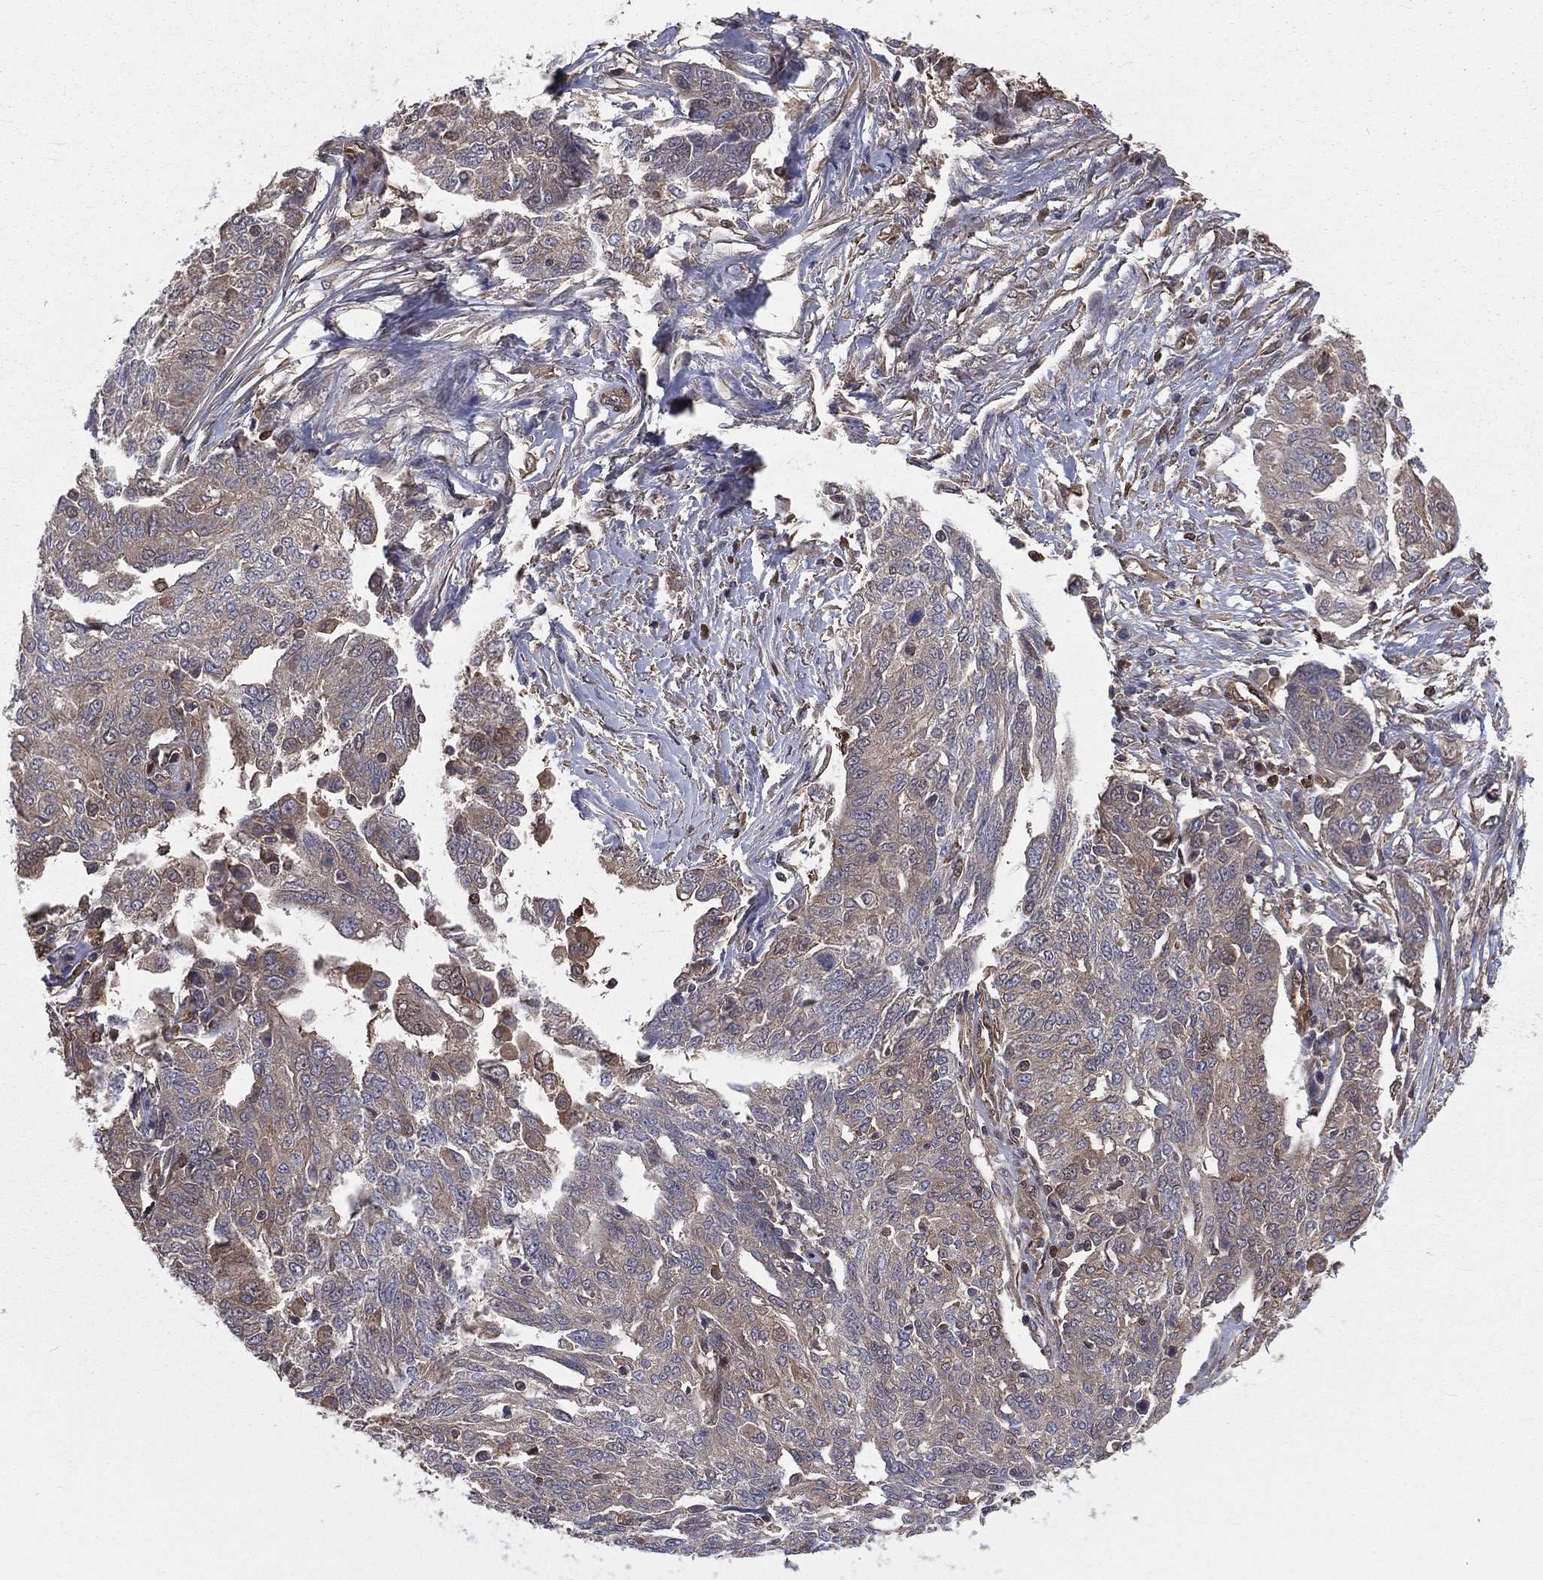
{"staining": {"intensity": "weak", "quantity": "<25%", "location": "cytoplasmic/membranous"}, "tissue": "ovarian cancer", "cell_type": "Tumor cells", "image_type": "cancer", "snomed": [{"axis": "morphology", "description": "Cystadenocarcinoma, serous, NOS"}, {"axis": "topography", "description": "Ovary"}], "caption": "An immunohistochemistry (IHC) image of ovarian cancer (serous cystadenocarcinoma) is shown. There is no staining in tumor cells of ovarian cancer (serous cystadenocarcinoma). The staining was performed using DAB (3,3'-diaminobenzidine) to visualize the protein expression in brown, while the nuclei were stained in blue with hematoxylin (Magnification: 20x).", "gene": "TBC1D2", "patient": {"sex": "female", "age": 67}}